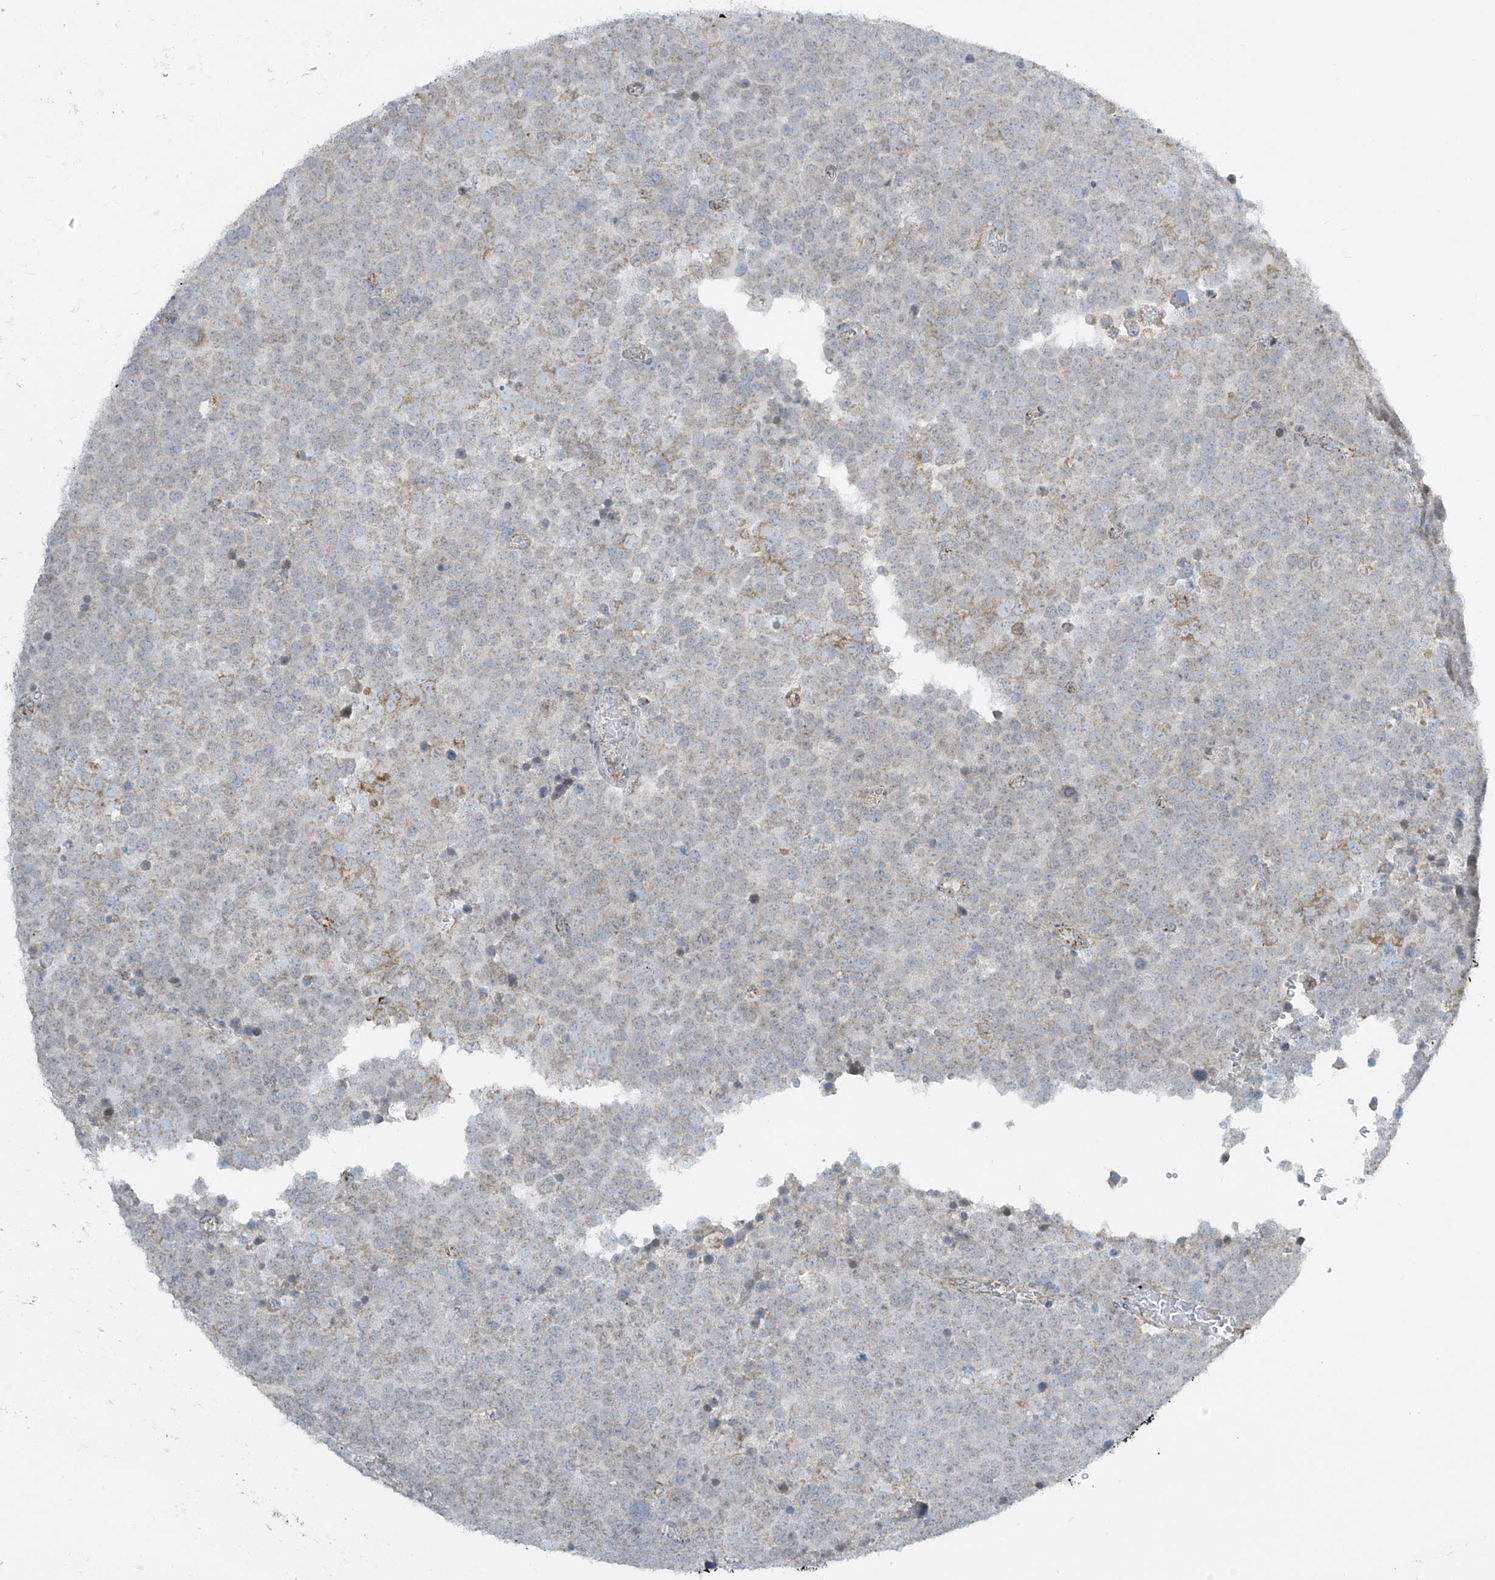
{"staining": {"intensity": "negative", "quantity": "none", "location": "none"}, "tissue": "testis cancer", "cell_type": "Tumor cells", "image_type": "cancer", "snomed": [{"axis": "morphology", "description": "Seminoma, NOS"}, {"axis": "topography", "description": "Testis"}], "caption": "DAB immunohistochemical staining of testis seminoma shows no significant staining in tumor cells.", "gene": "SMDT1", "patient": {"sex": "male", "age": 71}}